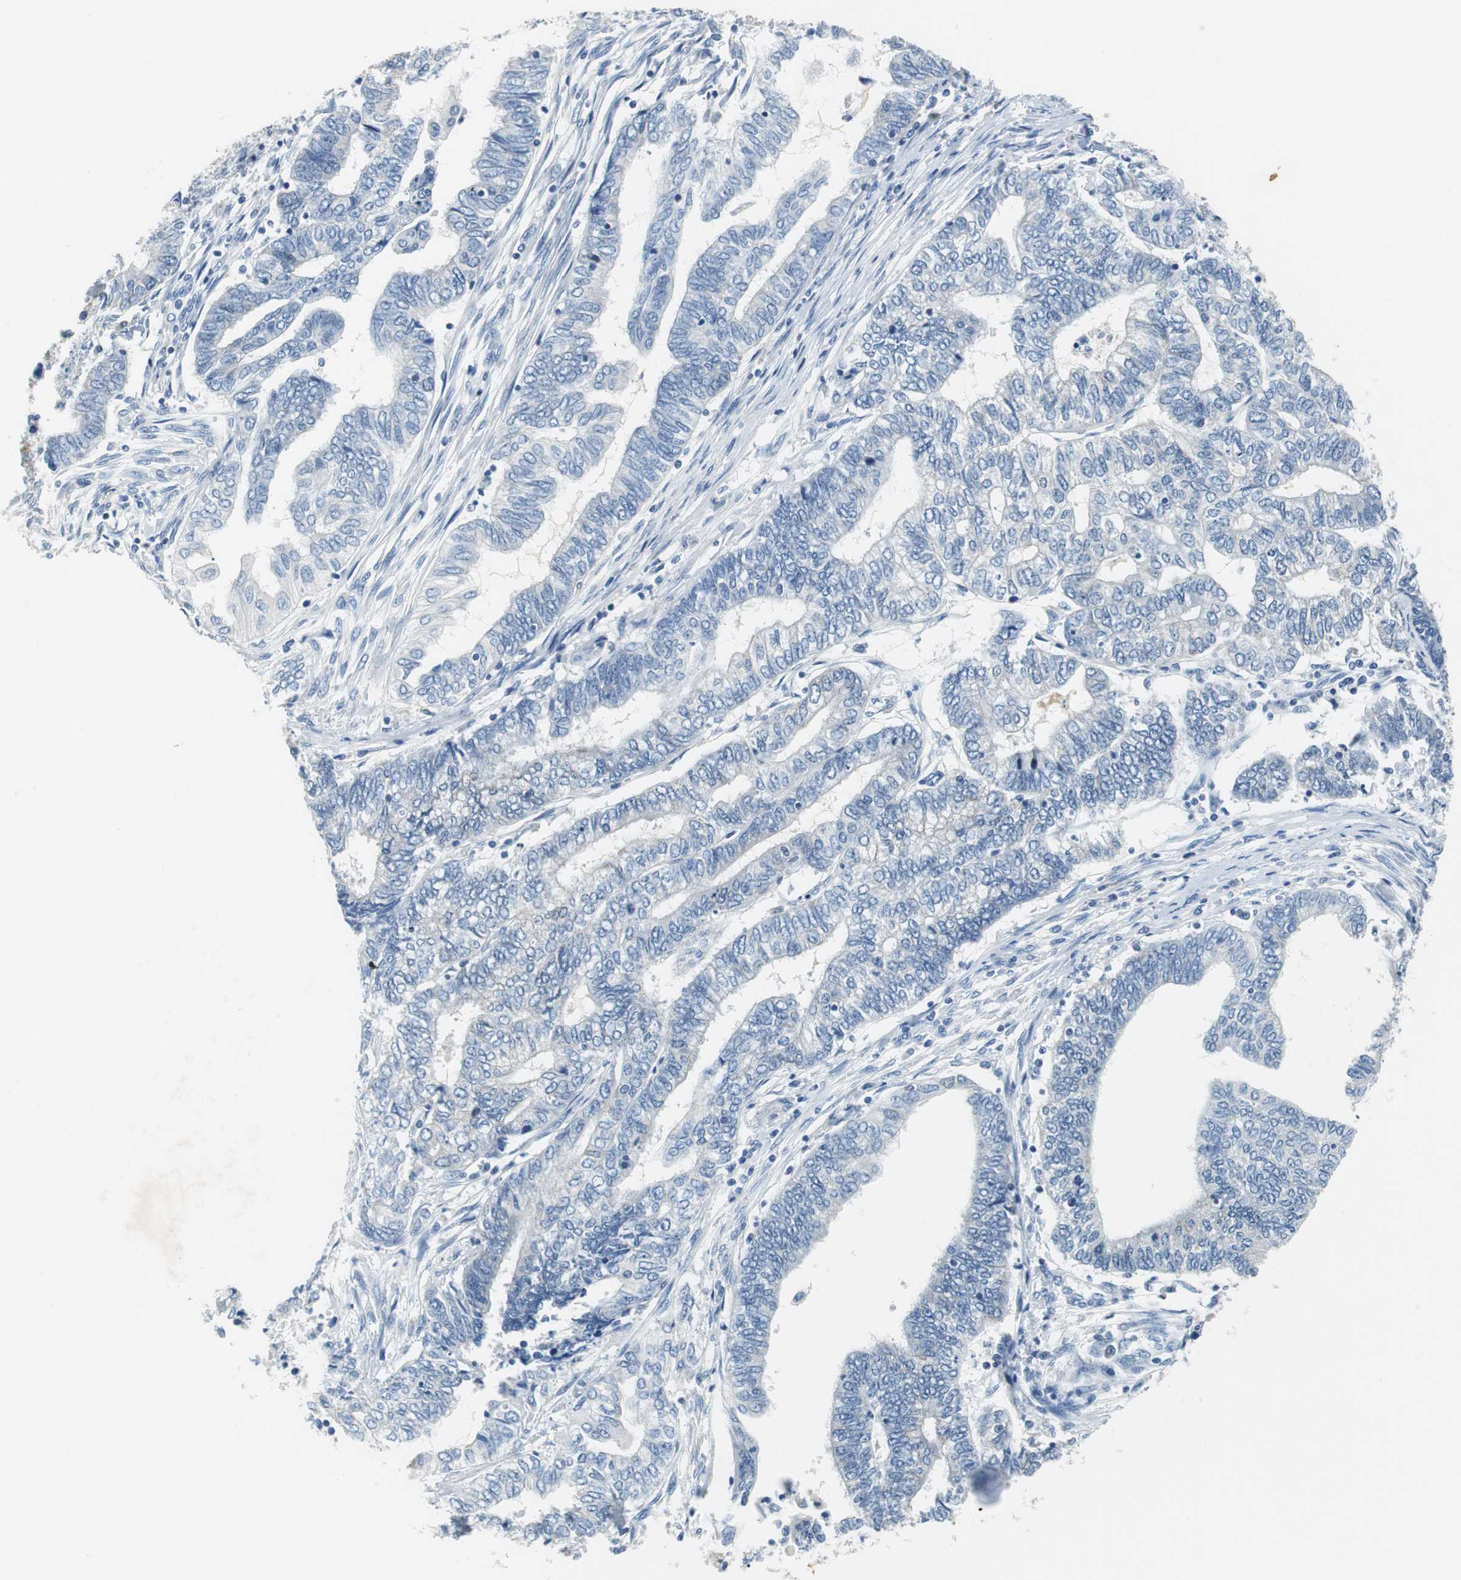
{"staining": {"intensity": "negative", "quantity": "none", "location": "none"}, "tissue": "endometrial cancer", "cell_type": "Tumor cells", "image_type": "cancer", "snomed": [{"axis": "morphology", "description": "Adenocarcinoma, NOS"}, {"axis": "topography", "description": "Uterus"}, {"axis": "topography", "description": "Endometrium"}], "caption": "Human endometrial adenocarcinoma stained for a protein using IHC reveals no expression in tumor cells.", "gene": "TEX264", "patient": {"sex": "female", "age": 70}}